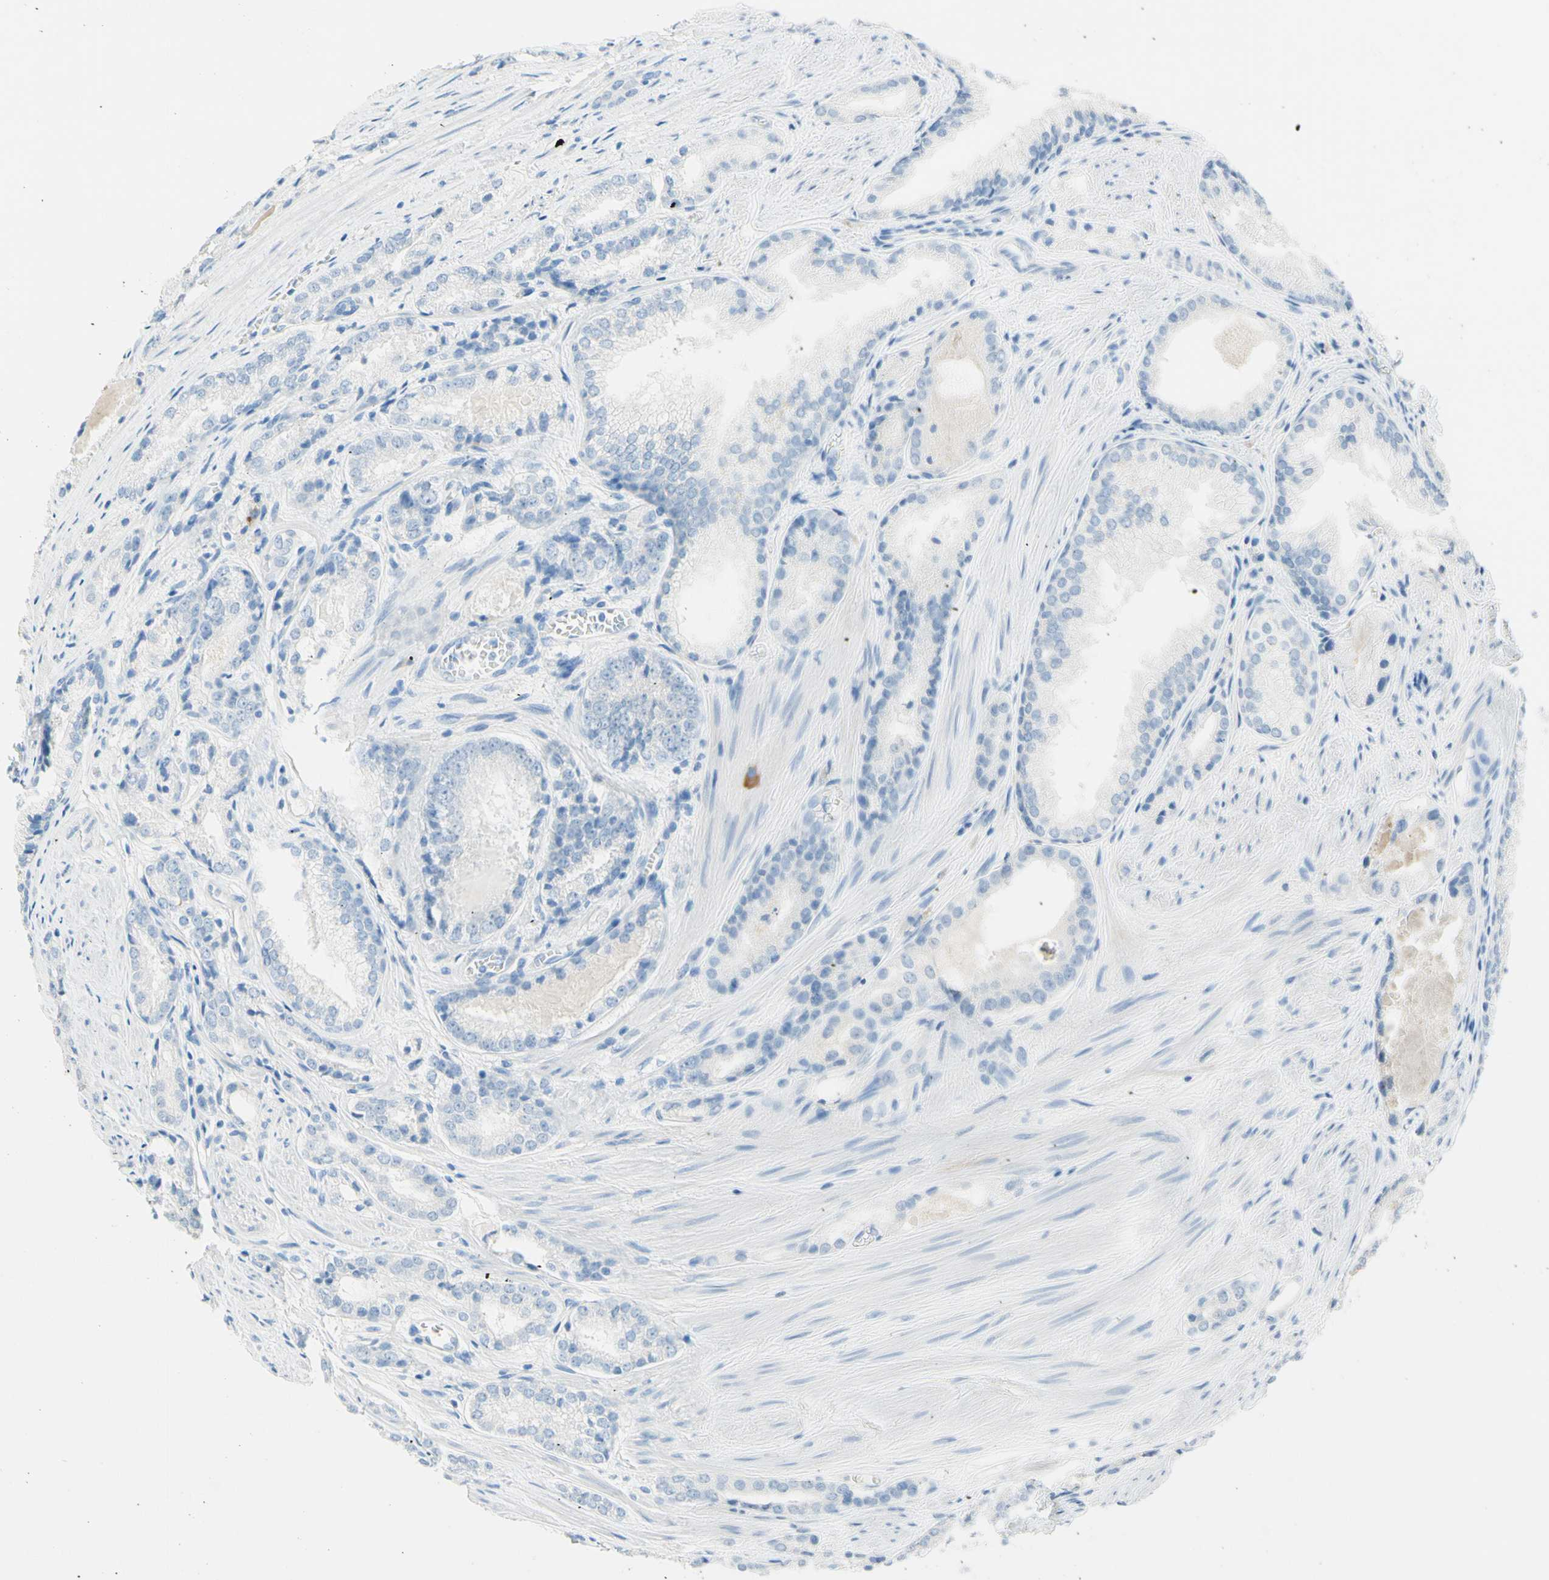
{"staining": {"intensity": "negative", "quantity": "none", "location": "none"}, "tissue": "prostate cancer", "cell_type": "Tumor cells", "image_type": "cancer", "snomed": [{"axis": "morphology", "description": "Adenocarcinoma, Low grade"}, {"axis": "topography", "description": "Prostate"}], "caption": "This is an immunohistochemistry (IHC) histopathology image of prostate cancer (low-grade adenocarcinoma). There is no staining in tumor cells.", "gene": "IL6ST", "patient": {"sex": "male", "age": 60}}